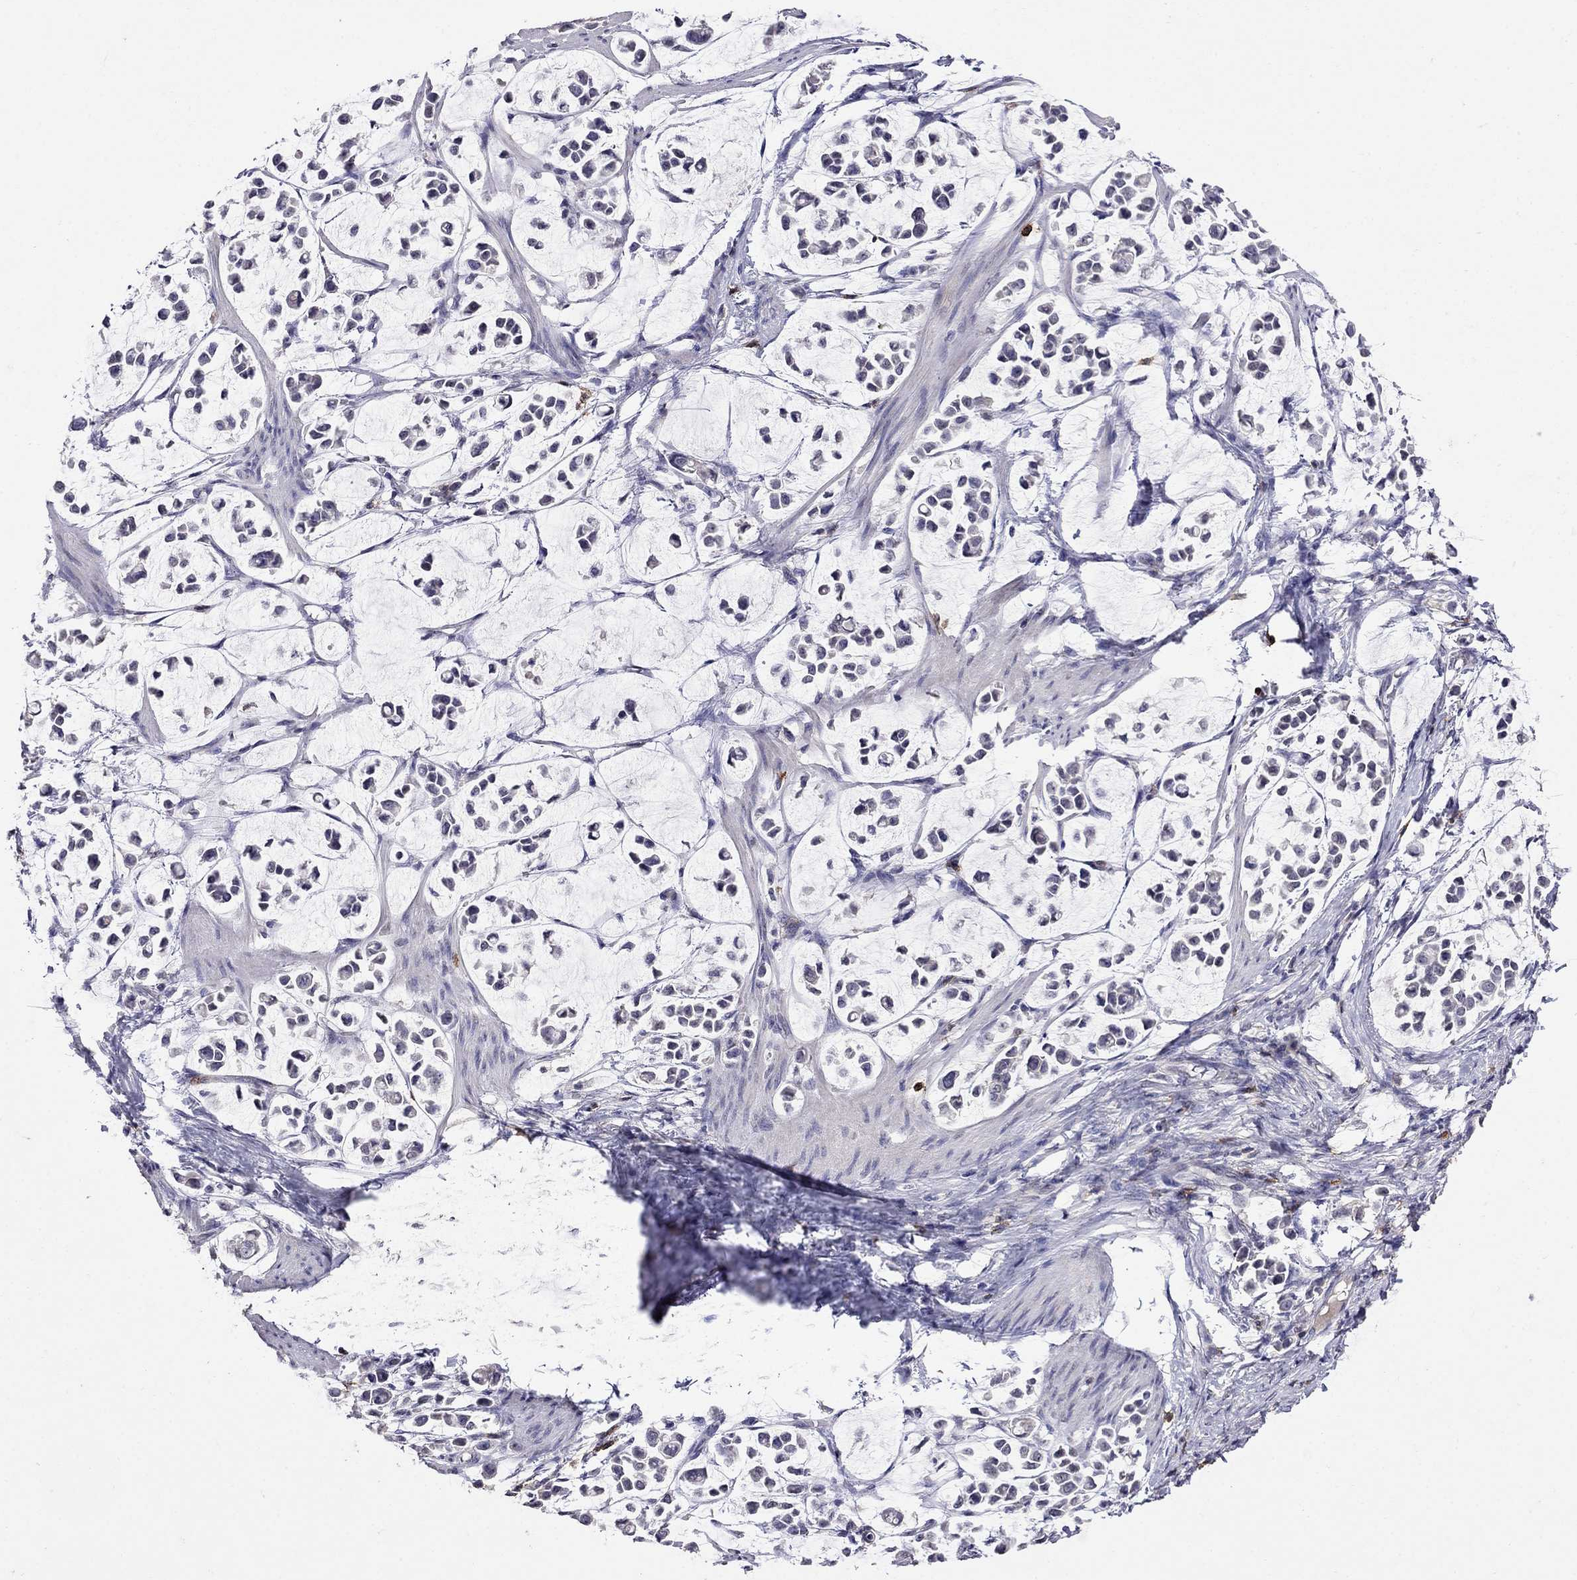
{"staining": {"intensity": "negative", "quantity": "none", "location": "none"}, "tissue": "stomach cancer", "cell_type": "Tumor cells", "image_type": "cancer", "snomed": [{"axis": "morphology", "description": "Adenocarcinoma, NOS"}, {"axis": "topography", "description": "Stomach"}], "caption": "A photomicrograph of human stomach adenocarcinoma is negative for staining in tumor cells.", "gene": "CD8B", "patient": {"sex": "male", "age": 82}}